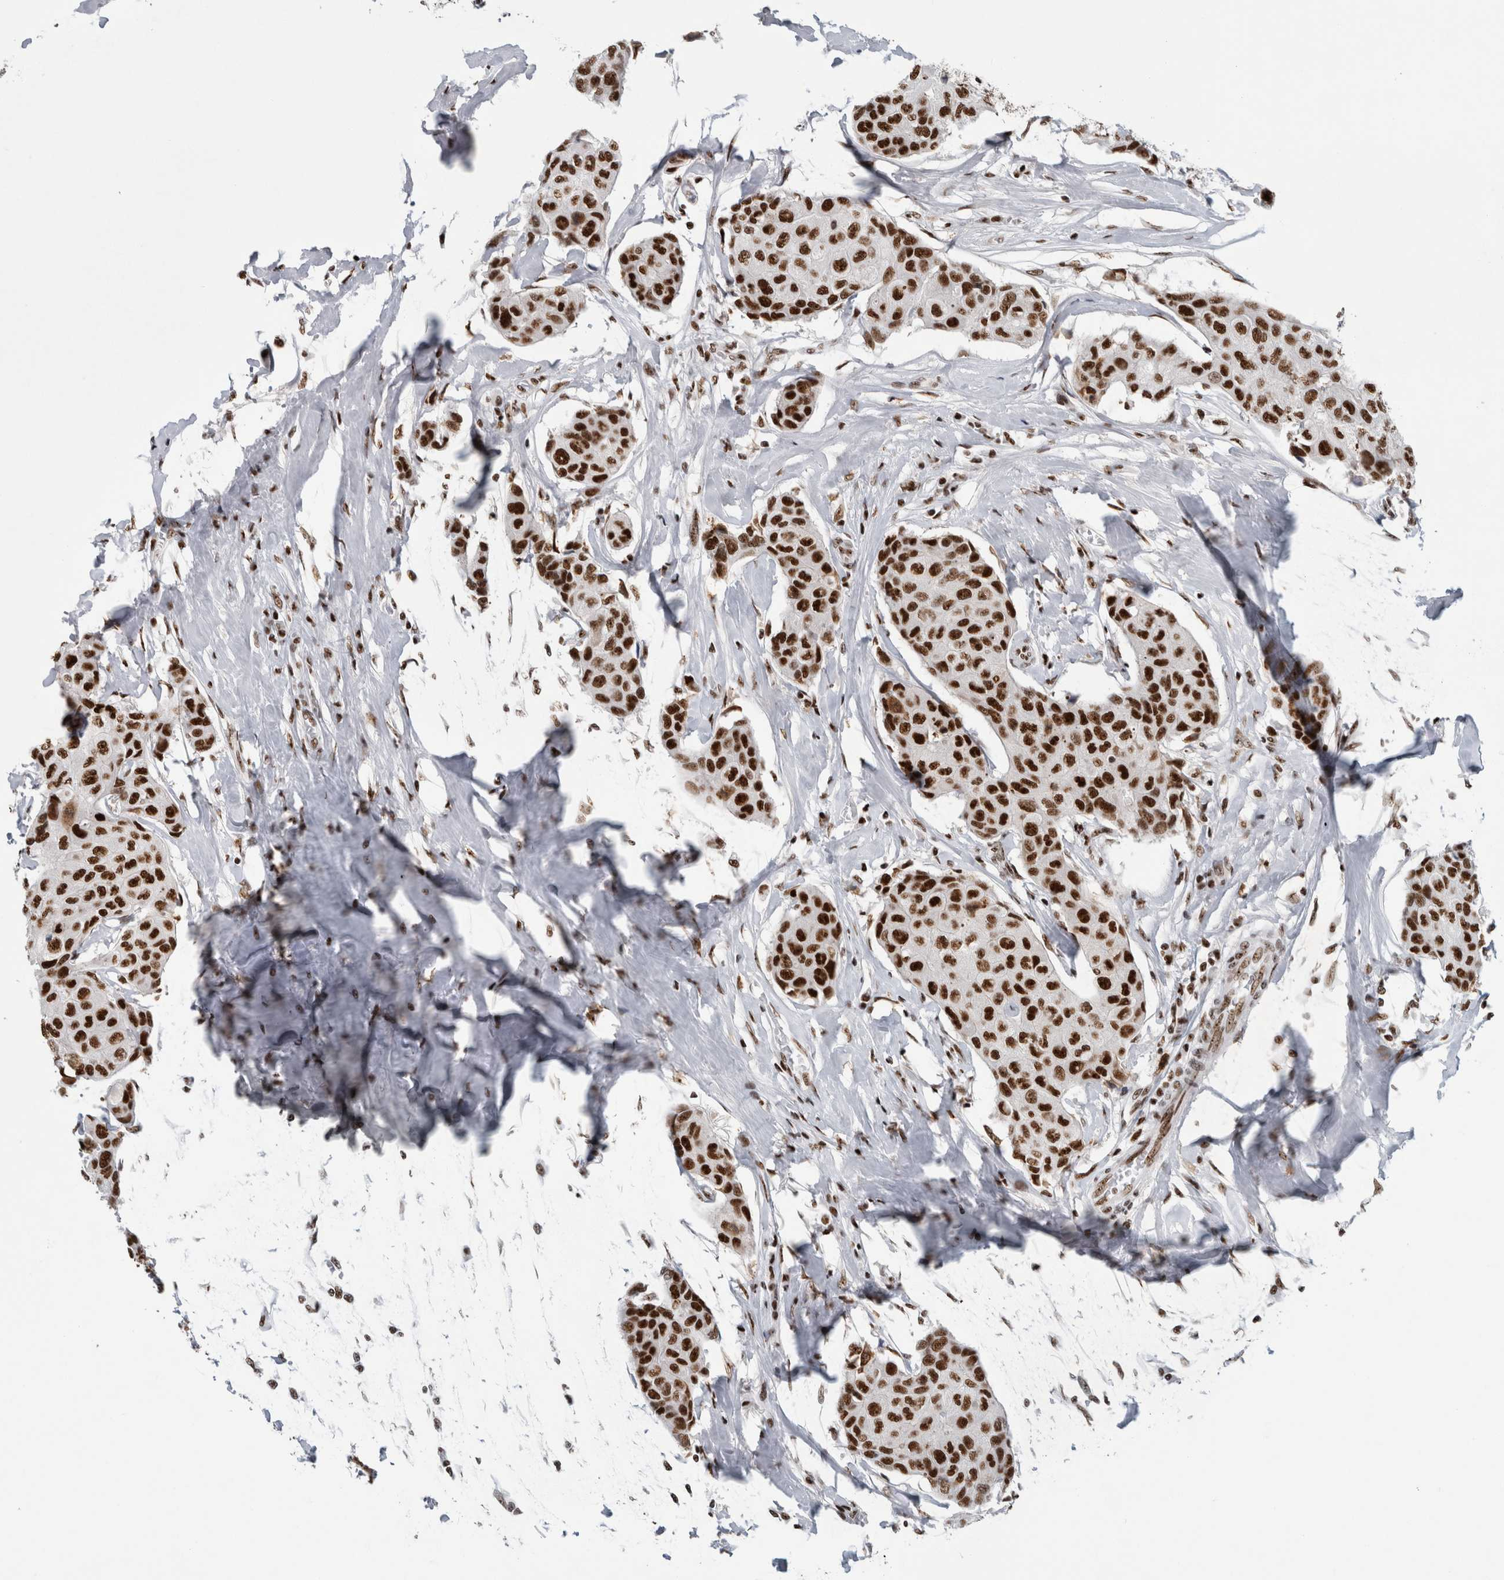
{"staining": {"intensity": "strong", "quantity": ">75%", "location": "nuclear"}, "tissue": "breast cancer", "cell_type": "Tumor cells", "image_type": "cancer", "snomed": [{"axis": "morphology", "description": "Duct carcinoma"}, {"axis": "topography", "description": "Breast"}], "caption": "Strong nuclear positivity for a protein is appreciated in about >75% of tumor cells of breast infiltrating ductal carcinoma using IHC.", "gene": "NCL", "patient": {"sex": "female", "age": 80}}